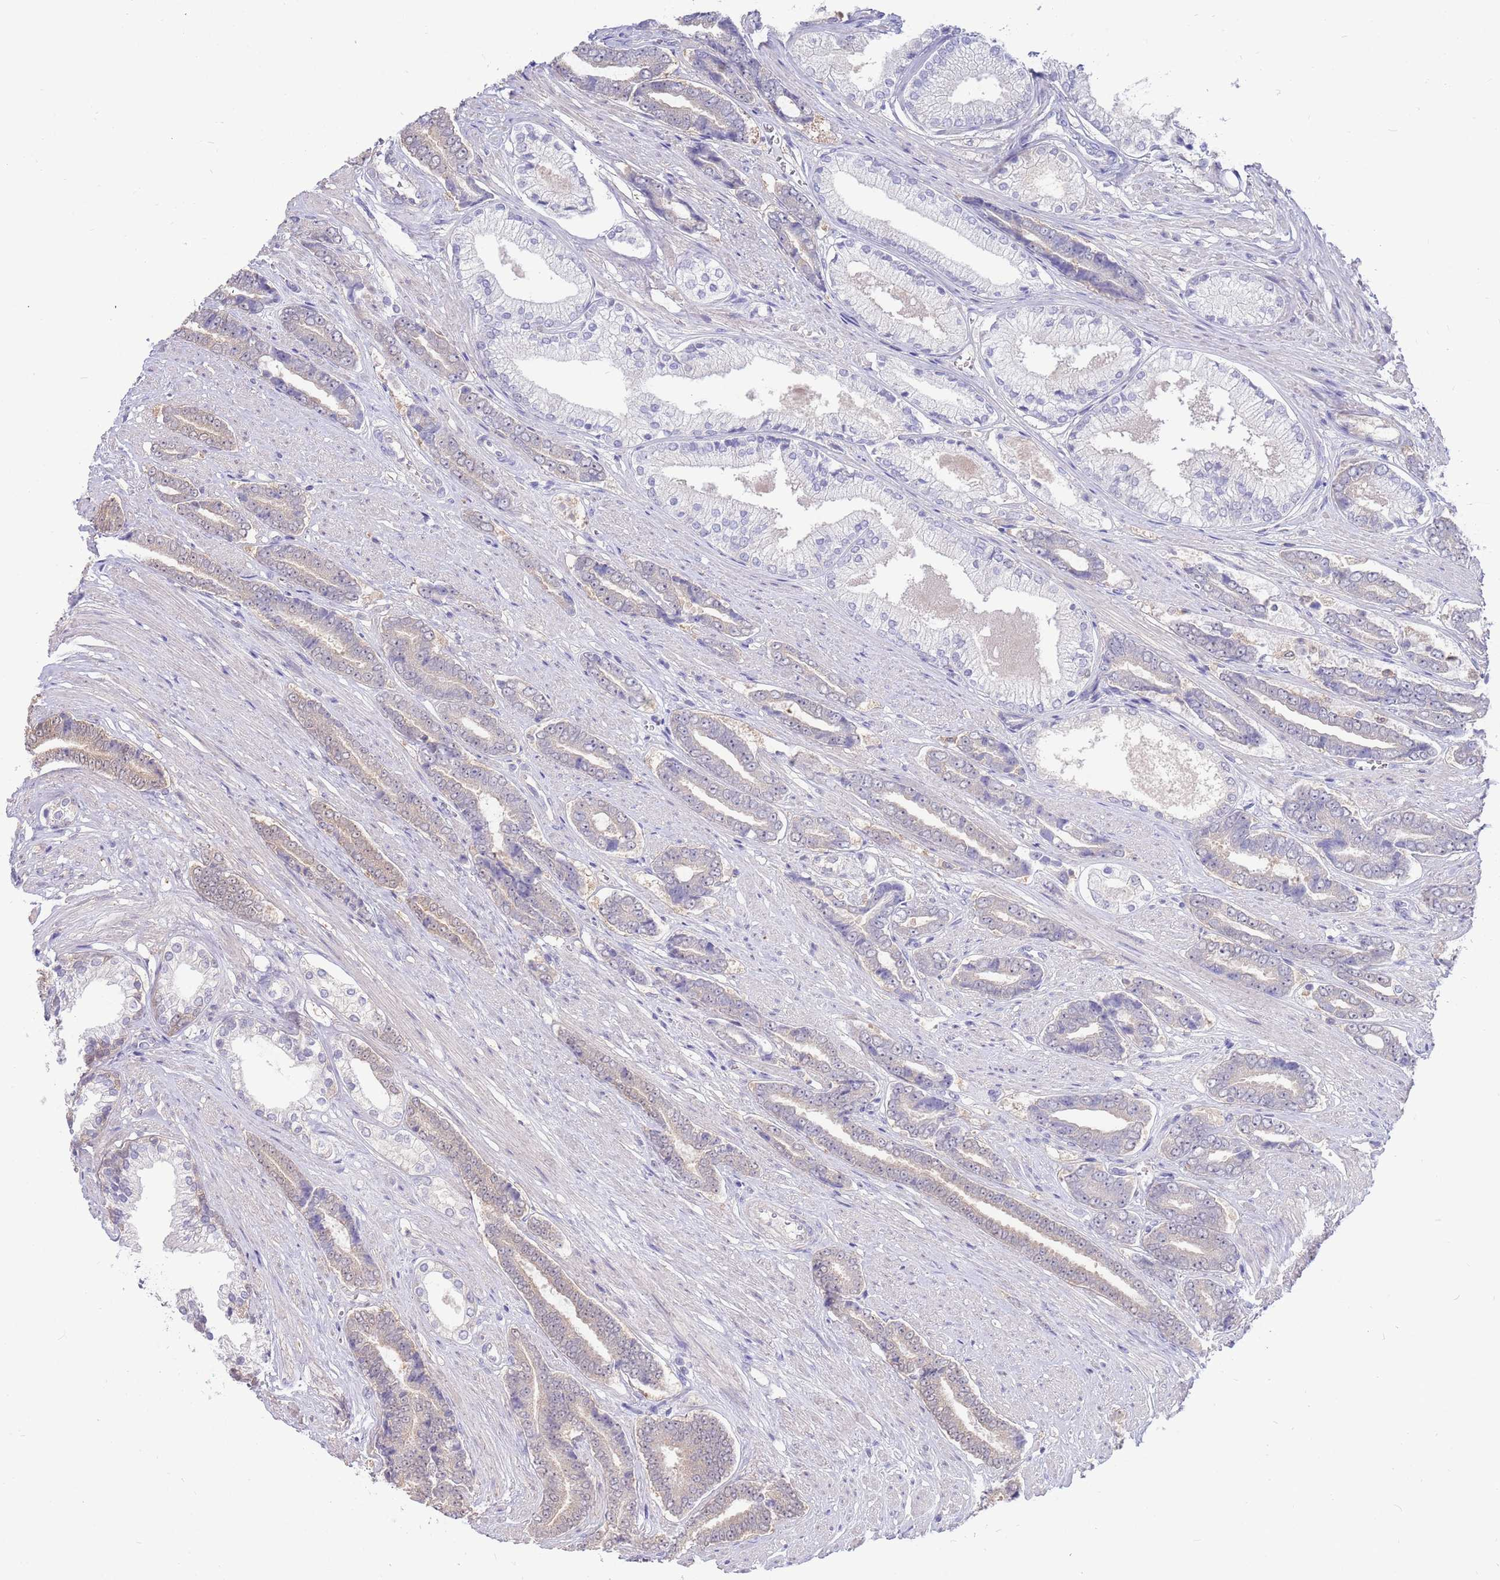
{"staining": {"intensity": "weak", "quantity": "<25%", "location": "cytoplasmic/membranous"}, "tissue": "prostate cancer", "cell_type": "Tumor cells", "image_type": "cancer", "snomed": [{"axis": "morphology", "description": "Adenocarcinoma, NOS"}, {"axis": "topography", "description": "Prostate and seminal vesicle, NOS"}], "caption": "This is a photomicrograph of IHC staining of adenocarcinoma (prostate), which shows no positivity in tumor cells.", "gene": "AP5S1", "patient": {"sex": "male", "age": 76}}